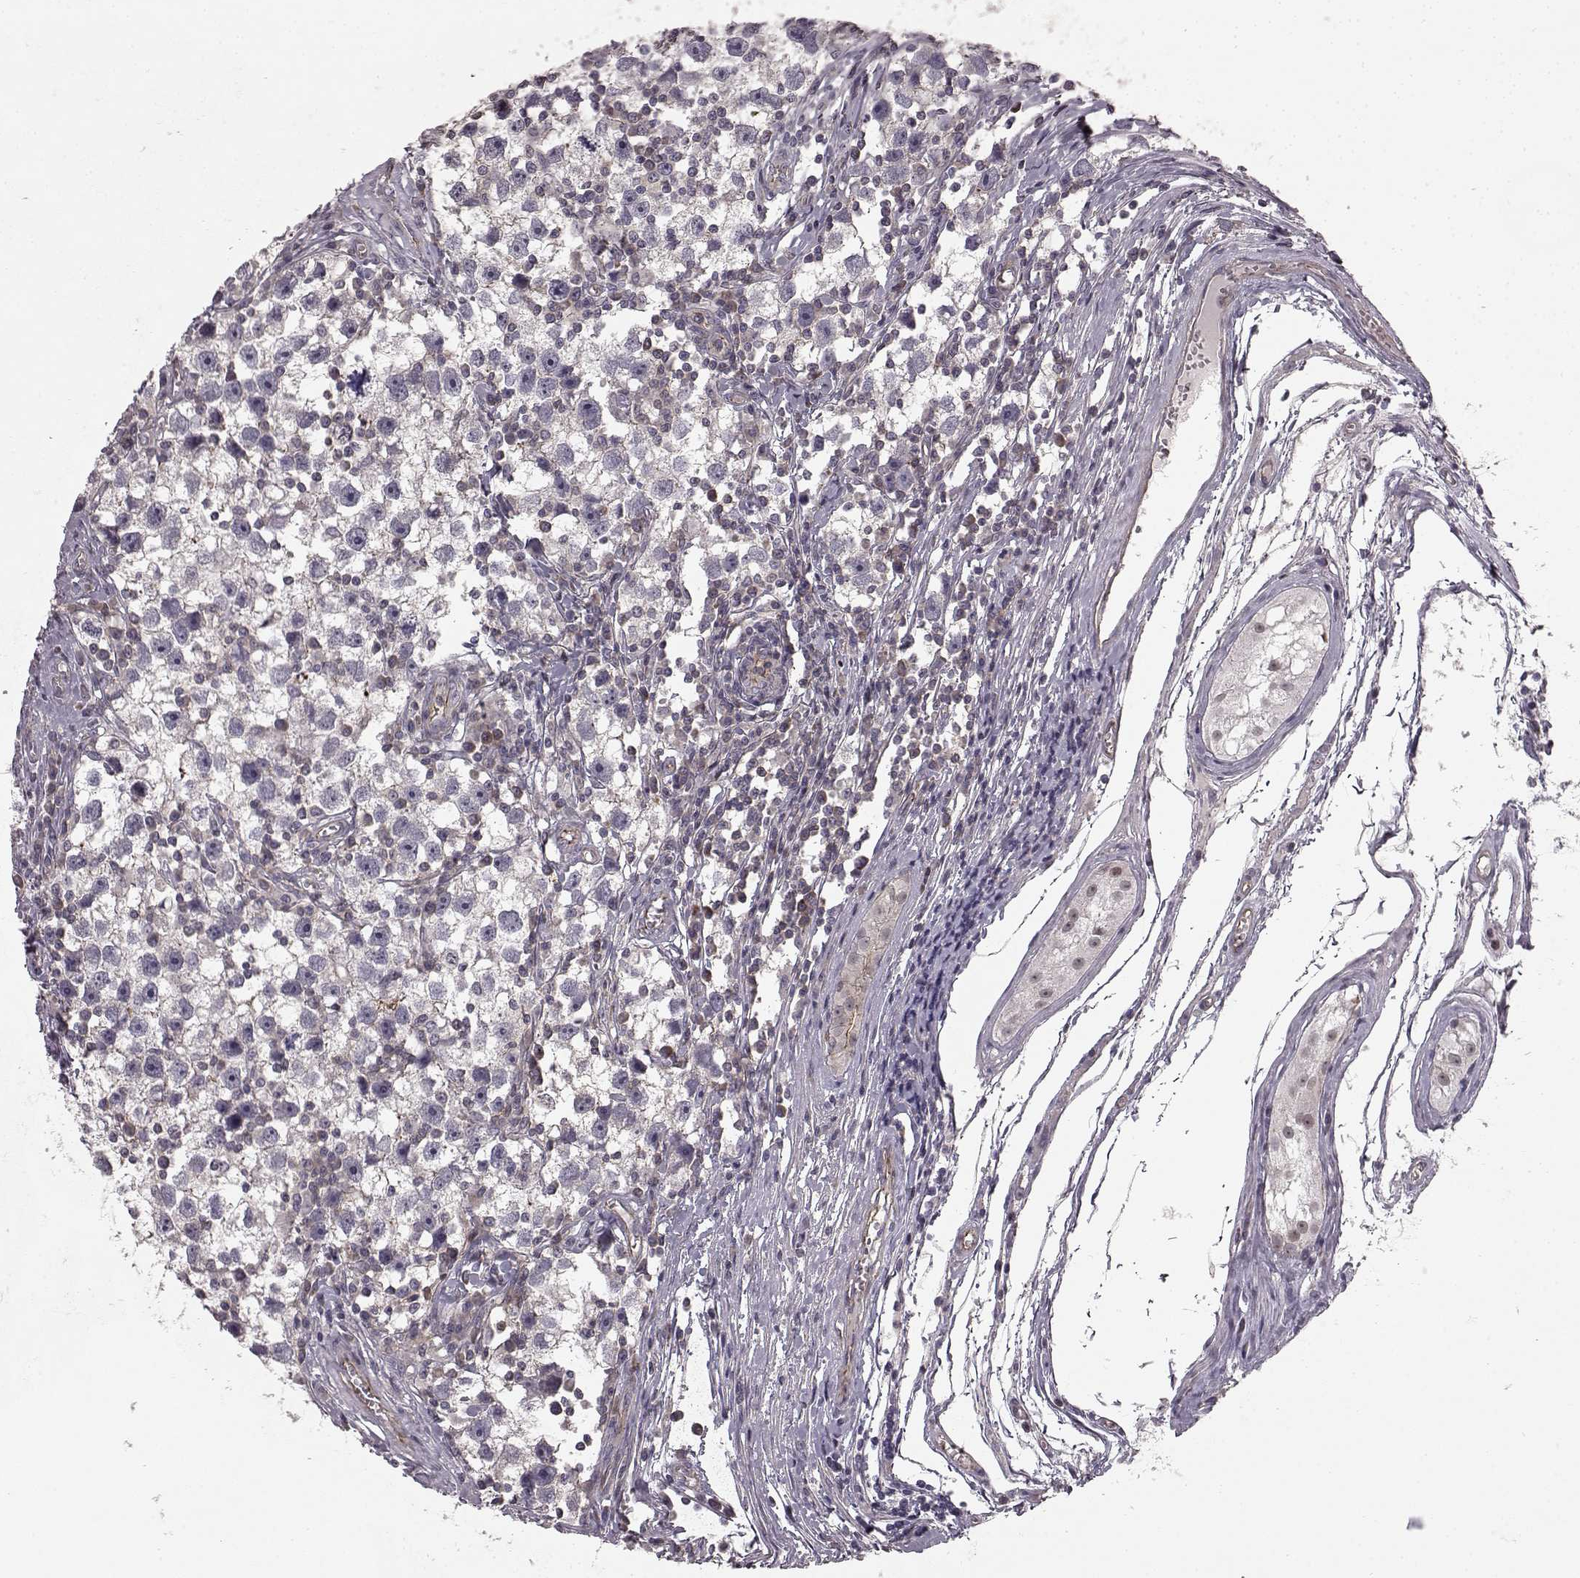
{"staining": {"intensity": "negative", "quantity": "none", "location": "none"}, "tissue": "testis cancer", "cell_type": "Tumor cells", "image_type": "cancer", "snomed": [{"axis": "morphology", "description": "Seminoma, NOS"}, {"axis": "topography", "description": "Testis"}], "caption": "The micrograph reveals no significant positivity in tumor cells of seminoma (testis).", "gene": "SLC22A18", "patient": {"sex": "male", "age": 30}}